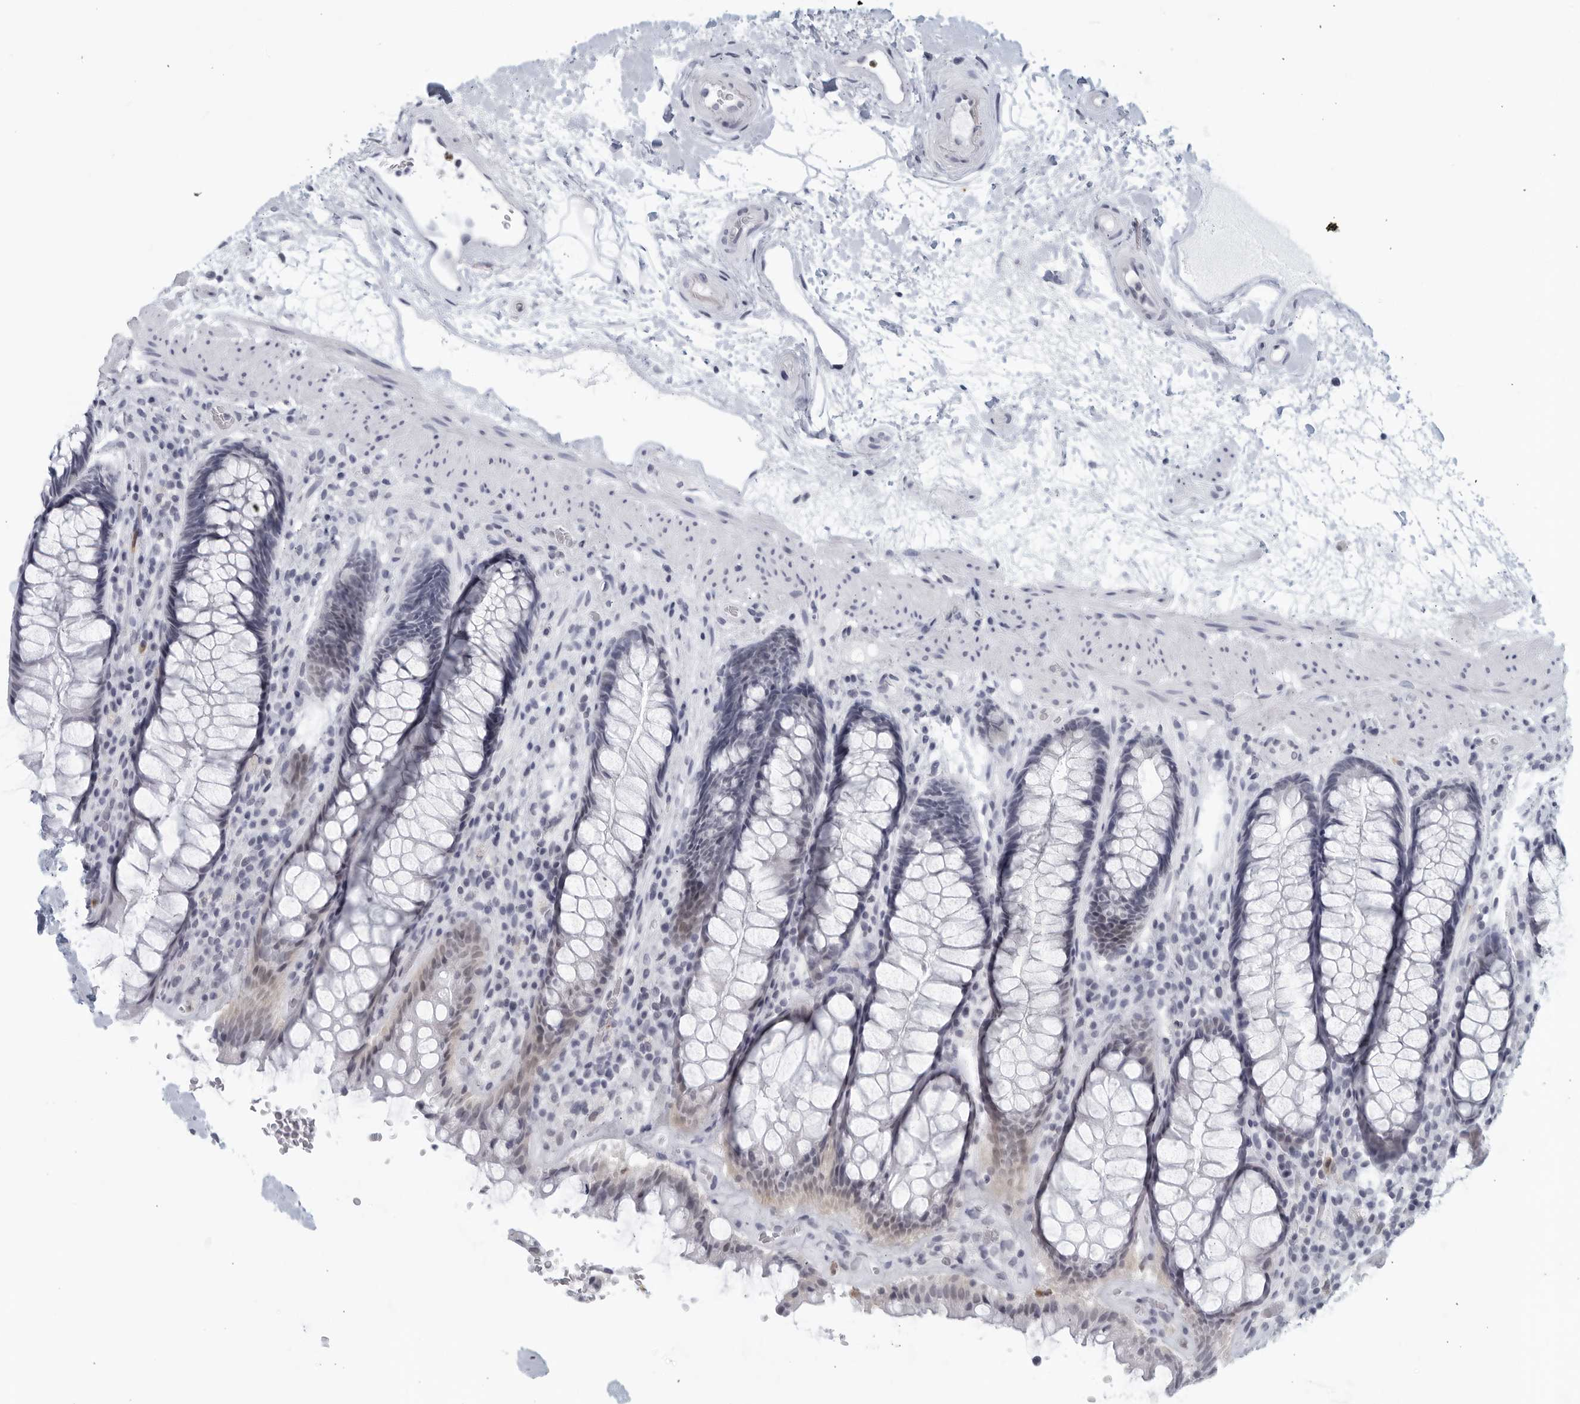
{"staining": {"intensity": "negative", "quantity": "none", "location": "none"}, "tissue": "rectum", "cell_type": "Glandular cells", "image_type": "normal", "snomed": [{"axis": "morphology", "description": "Normal tissue, NOS"}, {"axis": "topography", "description": "Rectum"}], "caption": "Glandular cells are negative for brown protein staining in normal rectum. The staining was performed using DAB to visualize the protein expression in brown, while the nuclei were stained in blue with hematoxylin (Magnification: 20x).", "gene": "KLK7", "patient": {"sex": "male", "age": 64}}